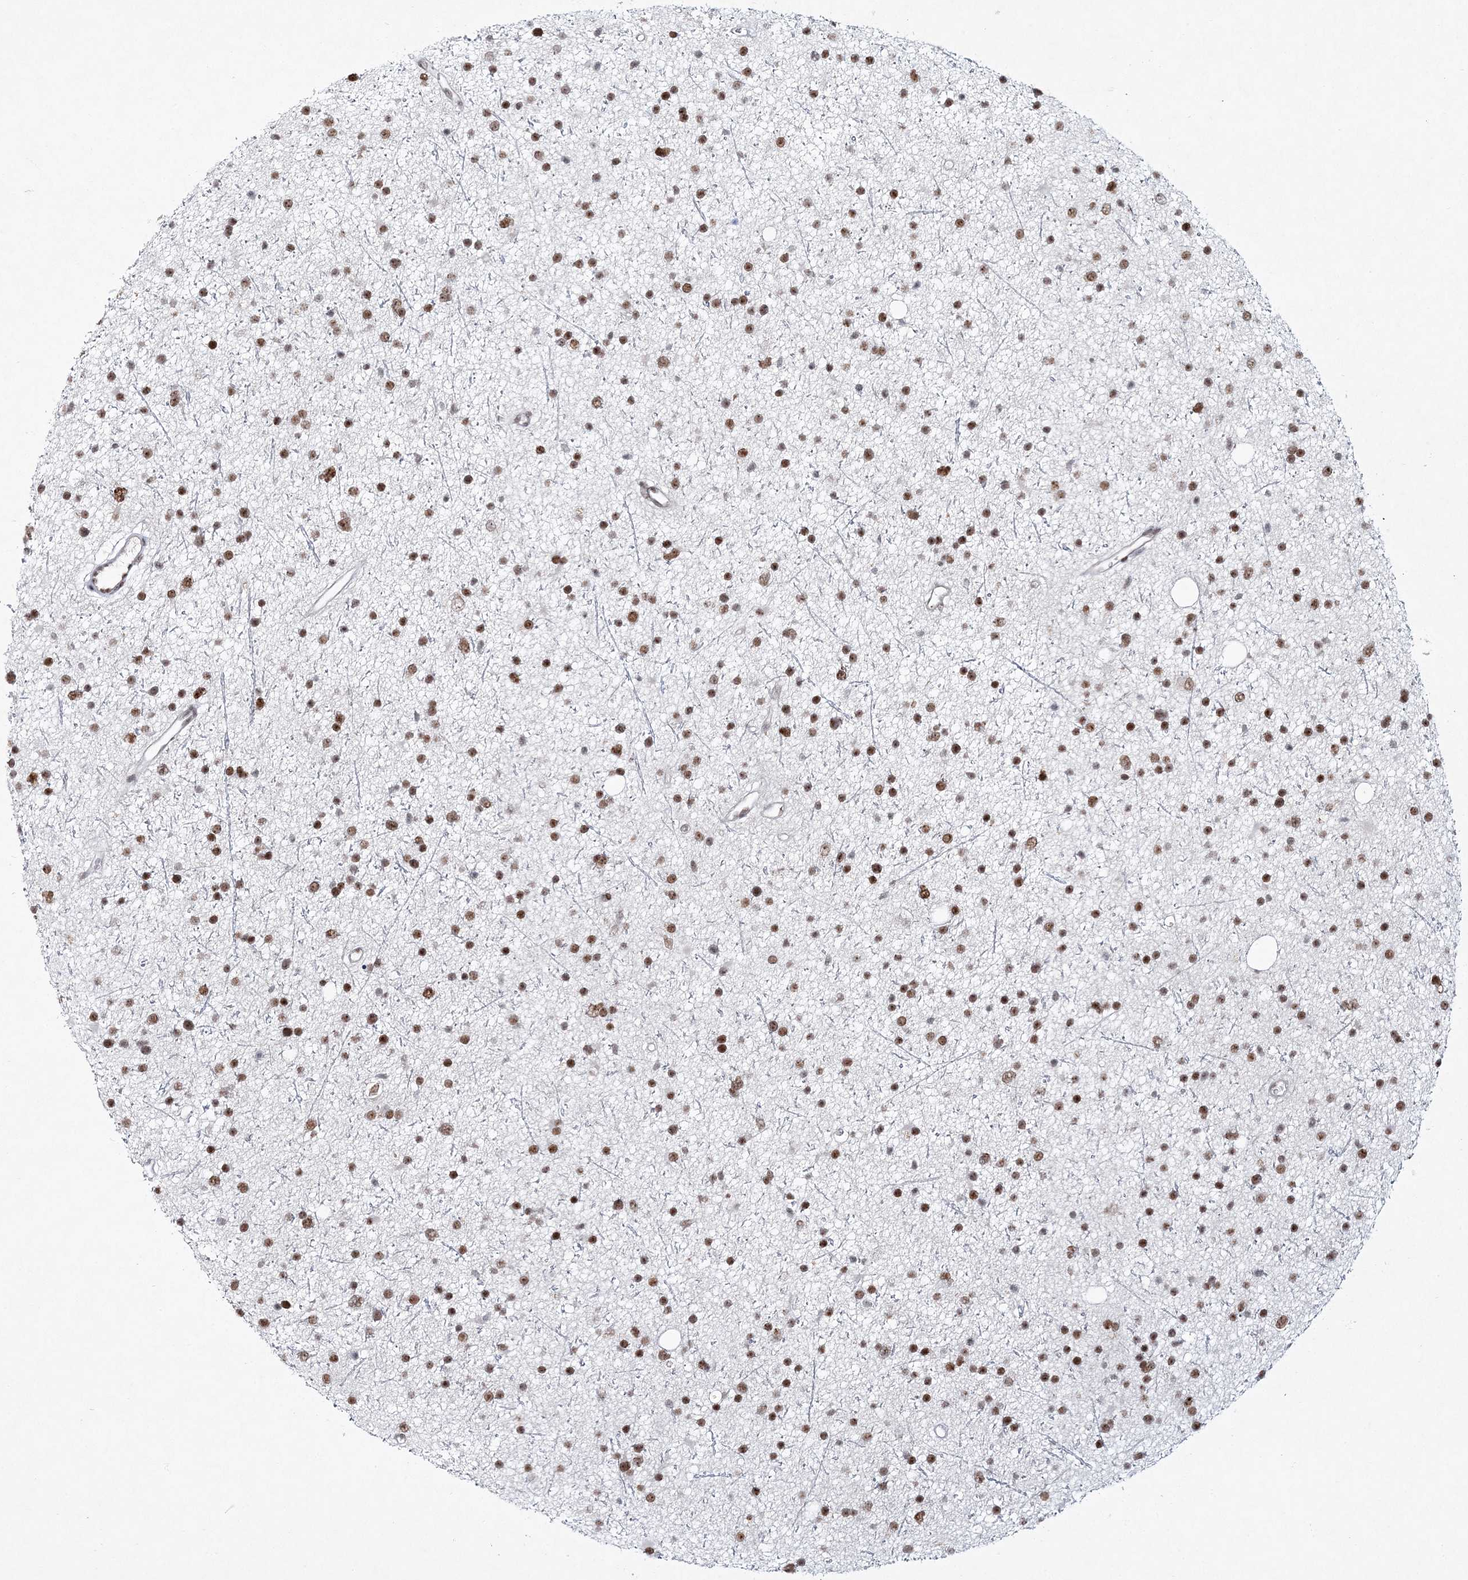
{"staining": {"intensity": "strong", "quantity": ">75%", "location": "nuclear"}, "tissue": "glioma", "cell_type": "Tumor cells", "image_type": "cancer", "snomed": [{"axis": "morphology", "description": "Glioma, malignant, Low grade"}, {"axis": "topography", "description": "Cerebral cortex"}], "caption": "The image displays staining of glioma, revealing strong nuclear protein expression (brown color) within tumor cells. The protein is shown in brown color, while the nuclei are stained blue.", "gene": "LRRFIP2", "patient": {"sex": "female", "age": 39}}